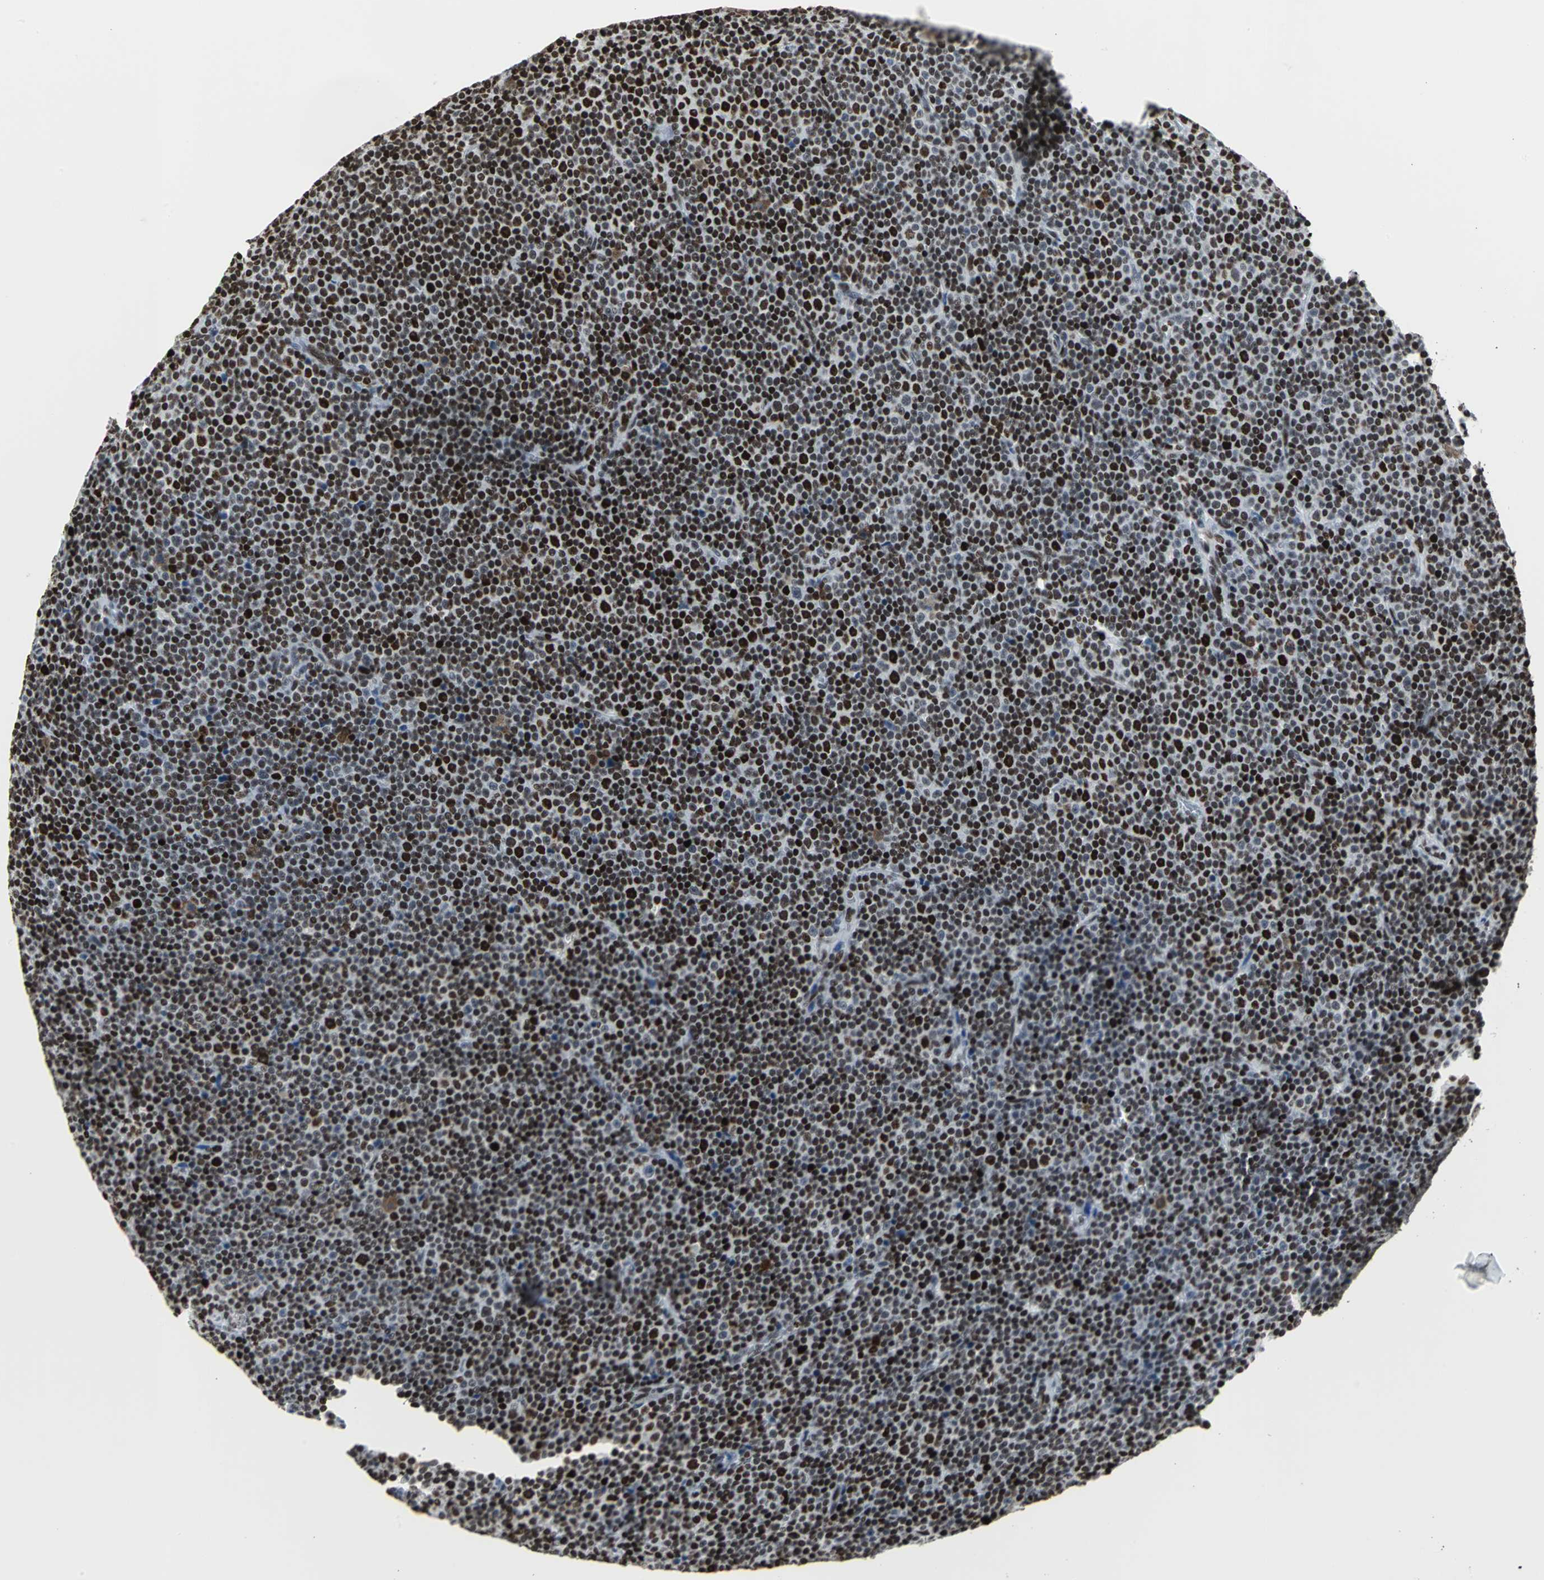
{"staining": {"intensity": "strong", "quantity": ">75%", "location": "nuclear"}, "tissue": "lymphoma", "cell_type": "Tumor cells", "image_type": "cancer", "snomed": [{"axis": "morphology", "description": "Malignant lymphoma, non-Hodgkin's type, Low grade"}, {"axis": "topography", "description": "Lymph node"}], "caption": "Human low-grade malignant lymphoma, non-Hodgkin's type stained with a brown dye exhibits strong nuclear positive expression in about >75% of tumor cells.", "gene": "HNRNPD", "patient": {"sex": "female", "age": 67}}